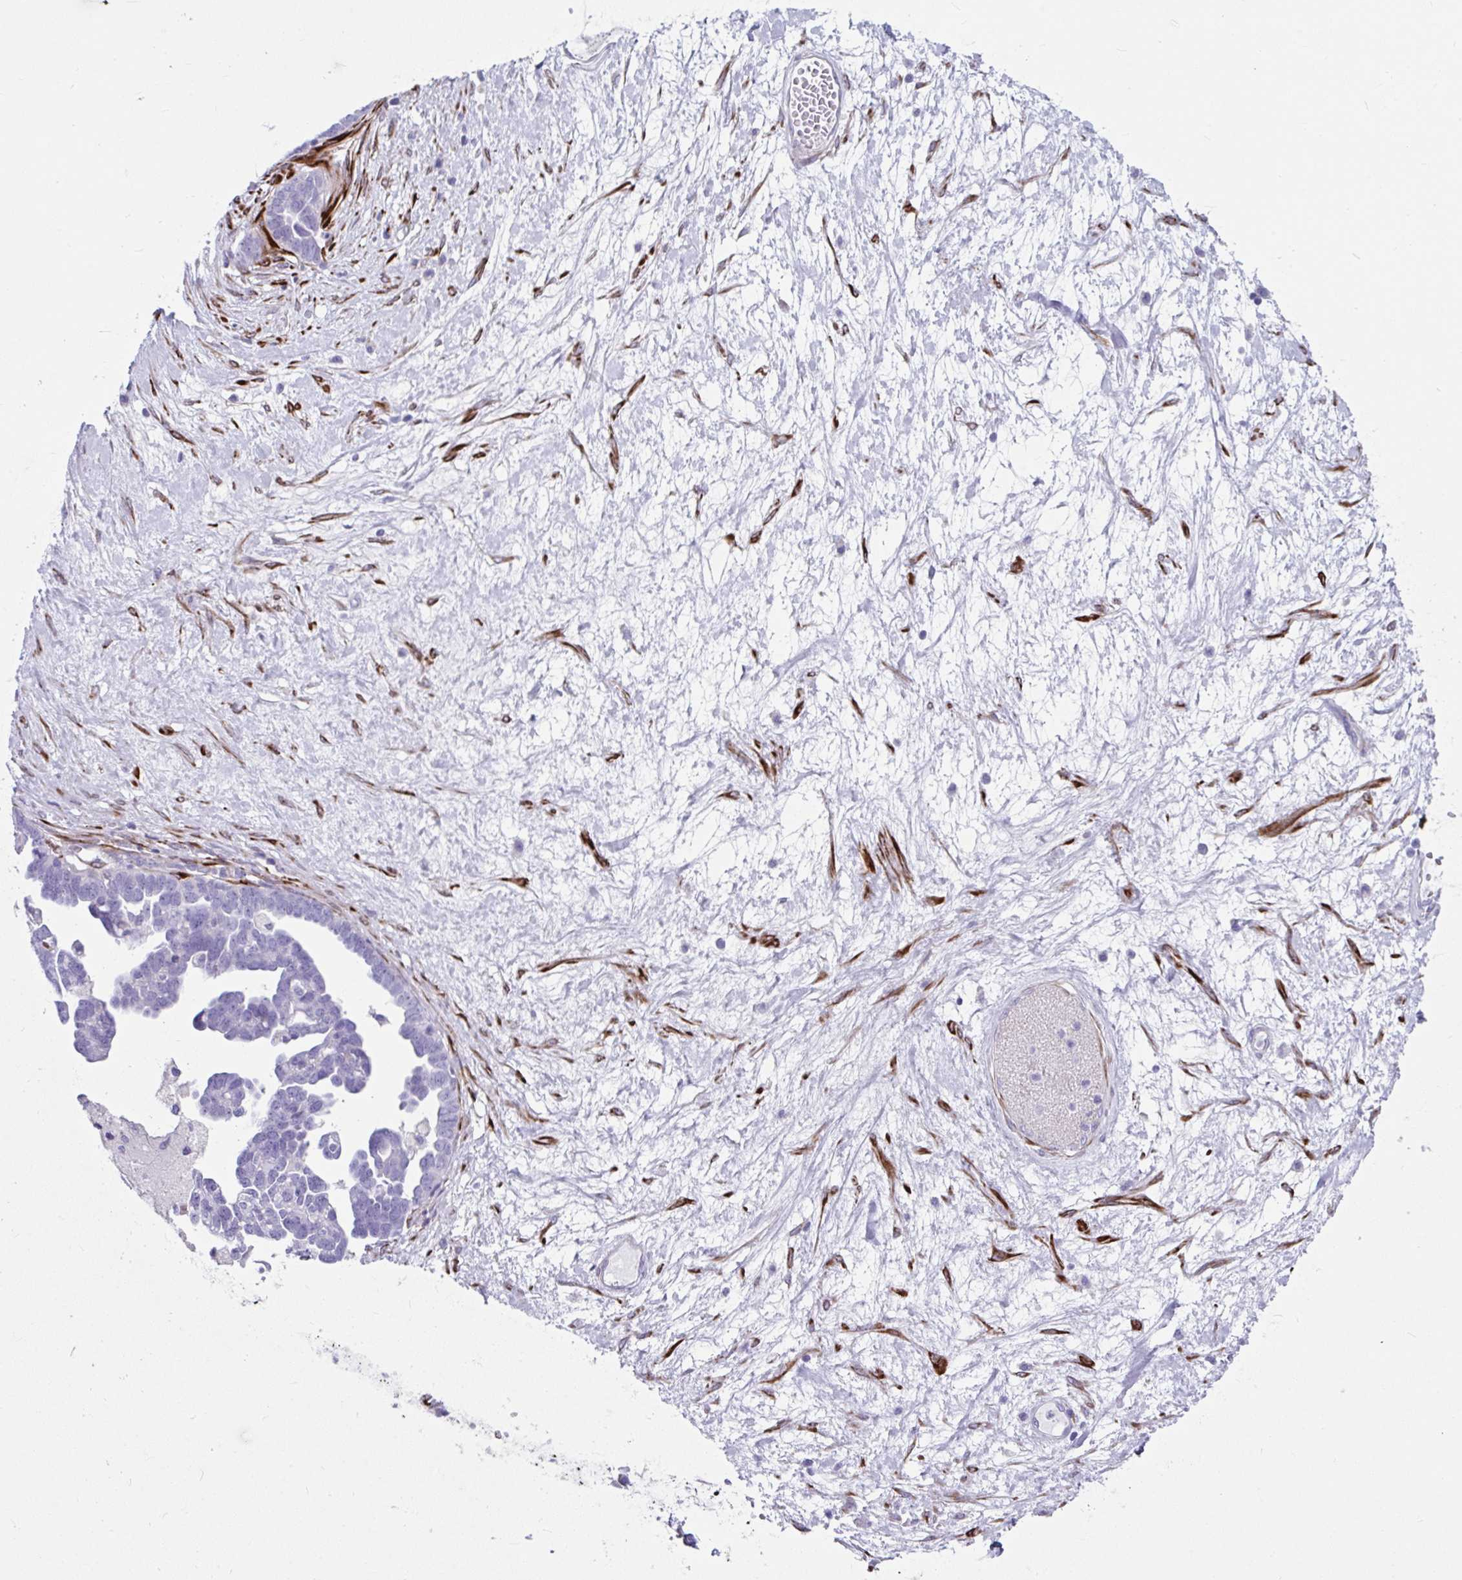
{"staining": {"intensity": "negative", "quantity": "none", "location": "none"}, "tissue": "ovarian cancer", "cell_type": "Tumor cells", "image_type": "cancer", "snomed": [{"axis": "morphology", "description": "Cystadenocarcinoma, serous, NOS"}, {"axis": "topography", "description": "Ovary"}], "caption": "This image is of ovarian cancer stained with immunohistochemistry (IHC) to label a protein in brown with the nuclei are counter-stained blue. There is no staining in tumor cells.", "gene": "GRXCR2", "patient": {"sex": "female", "age": 54}}